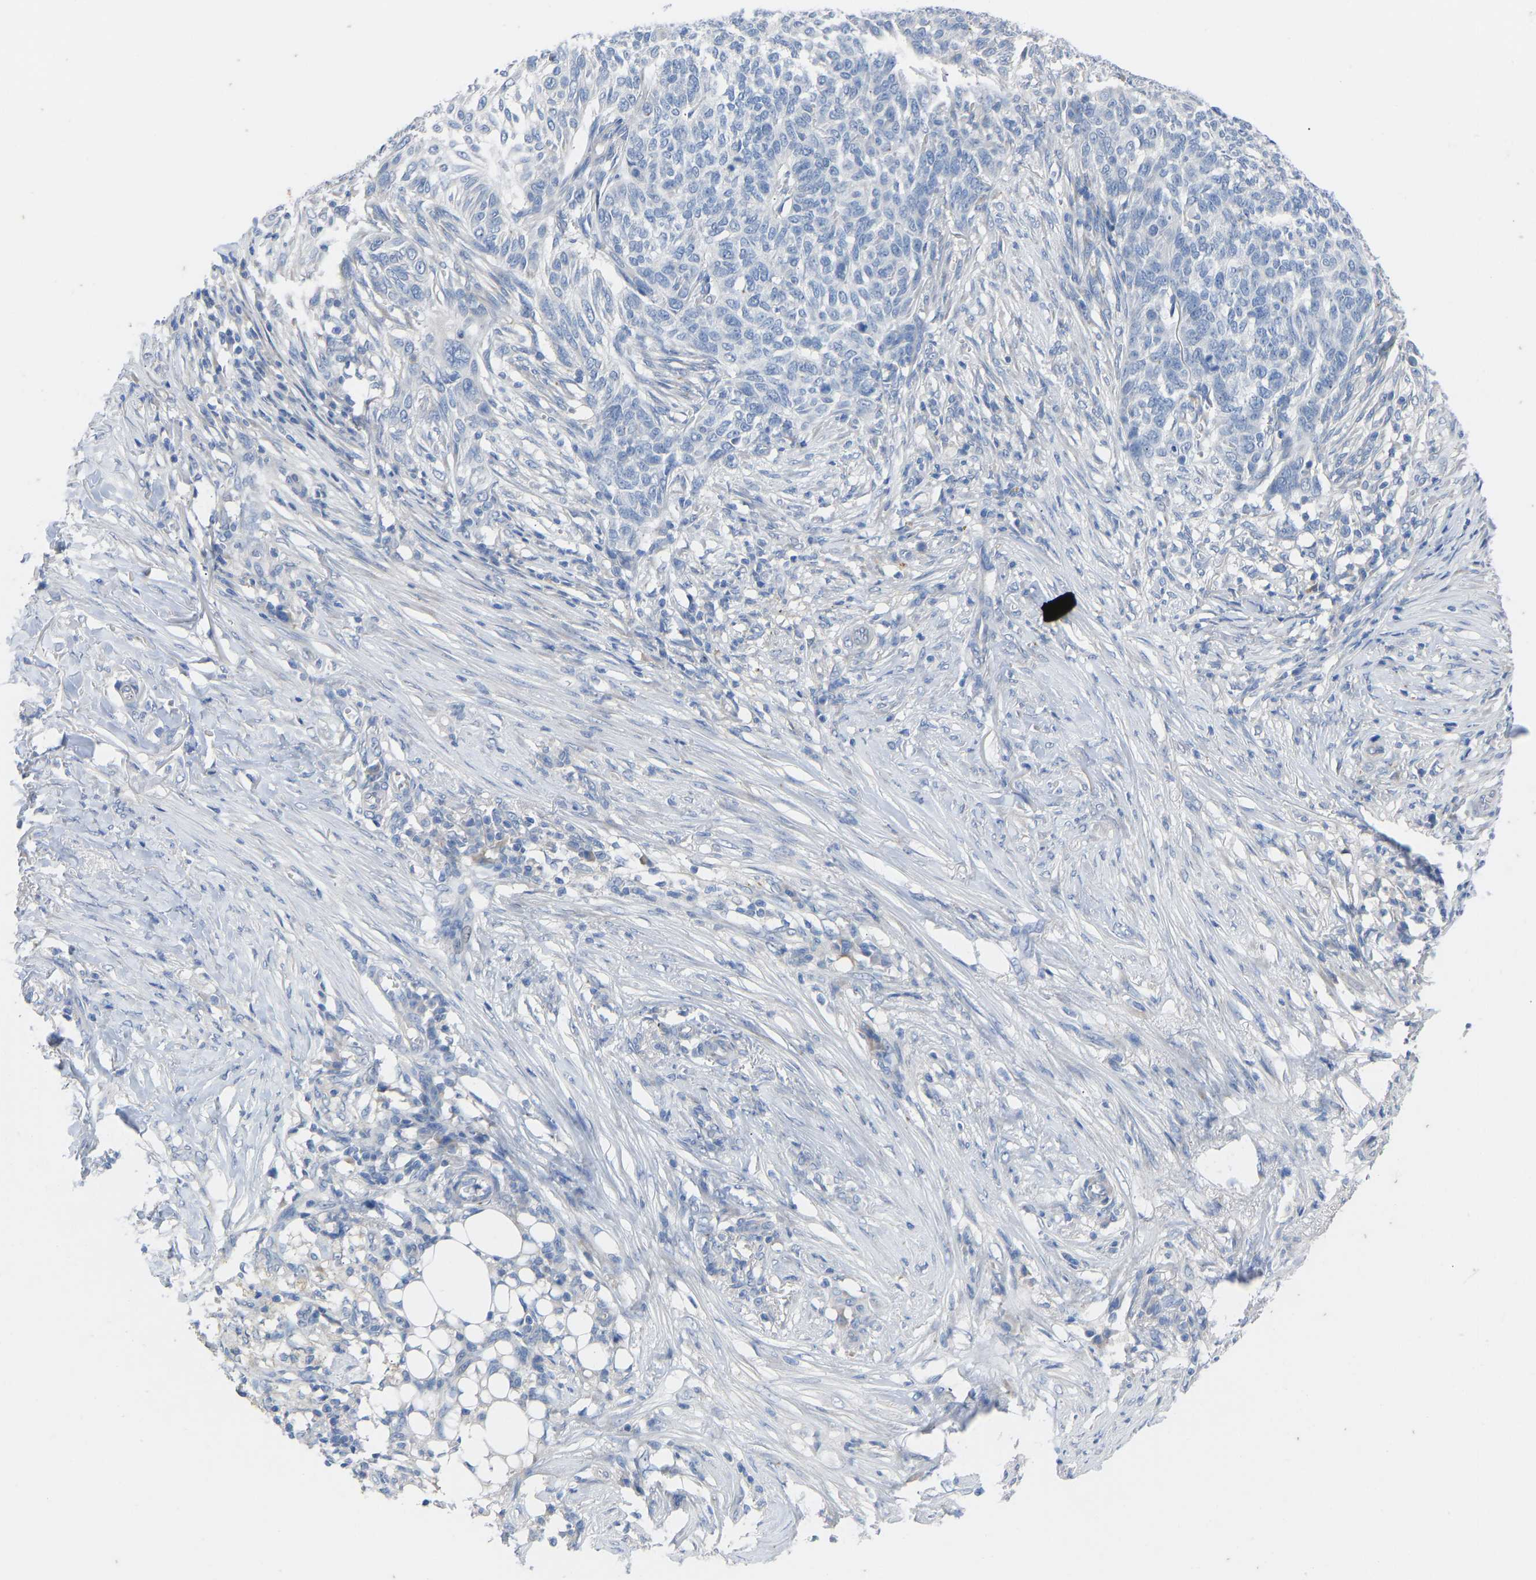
{"staining": {"intensity": "negative", "quantity": "none", "location": "none"}, "tissue": "skin cancer", "cell_type": "Tumor cells", "image_type": "cancer", "snomed": [{"axis": "morphology", "description": "Basal cell carcinoma"}, {"axis": "topography", "description": "Skin"}], "caption": "Skin cancer (basal cell carcinoma) was stained to show a protein in brown. There is no significant expression in tumor cells. The staining is performed using DAB (3,3'-diaminobenzidine) brown chromogen with nuclei counter-stained in using hematoxylin.", "gene": "OLIG2", "patient": {"sex": "male", "age": 85}}